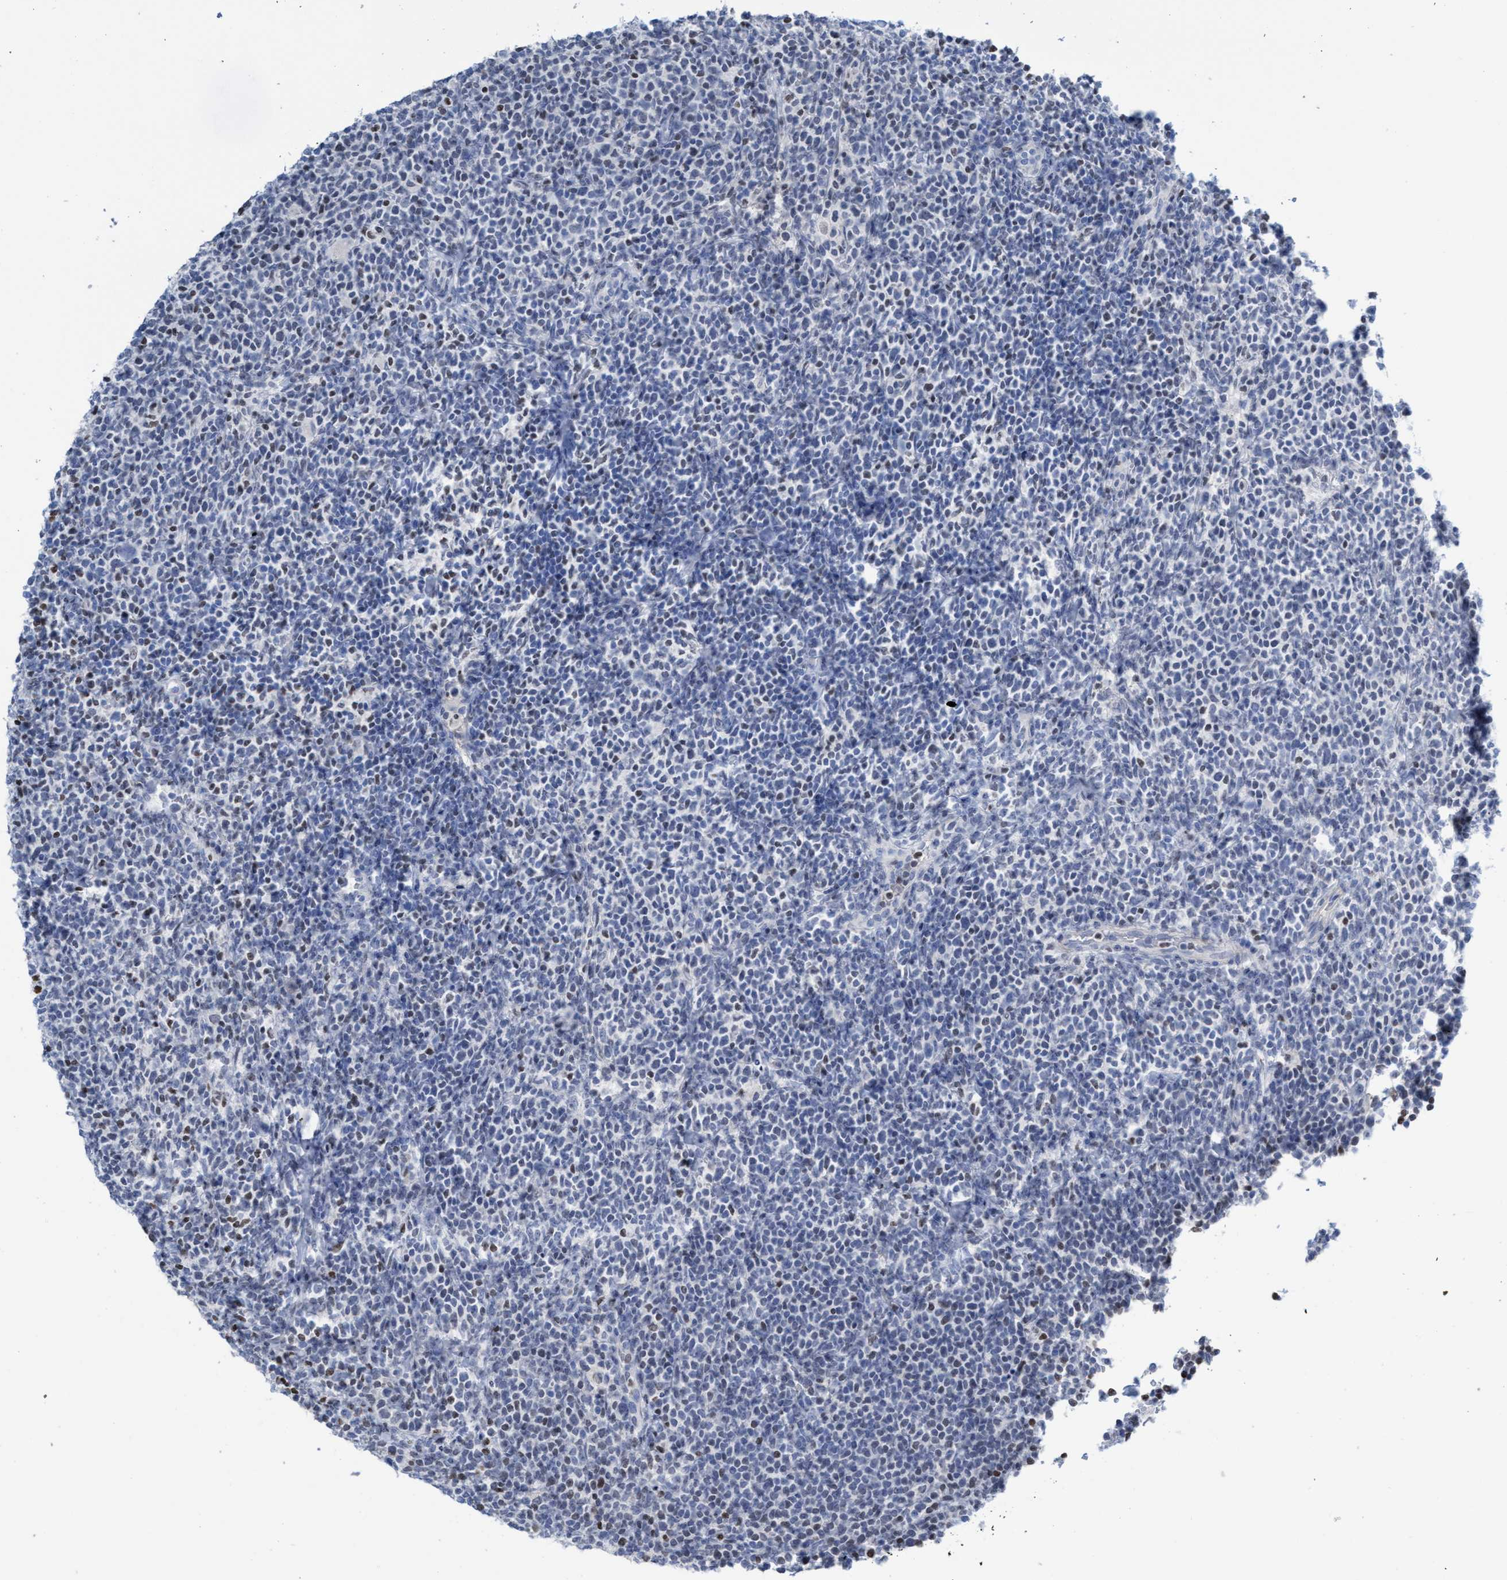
{"staining": {"intensity": "moderate", "quantity": "<25%", "location": "nuclear"}, "tissue": "lymphoma", "cell_type": "Tumor cells", "image_type": "cancer", "snomed": [{"axis": "morphology", "description": "Malignant lymphoma, non-Hodgkin's type, High grade"}, {"axis": "topography", "description": "Lymph node"}], "caption": "High-grade malignant lymphoma, non-Hodgkin's type tissue exhibits moderate nuclear staining in approximately <25% of tumor cells, visualized by immunohistochemistry. Using DAB (3,3'-diaminobenzidine) (brown) and hematoxylin (blue) stains, captured at high magnification using brightfield microscopy.", "gene": "CBX2", "patient": {"sex": "male", "age": 61}}